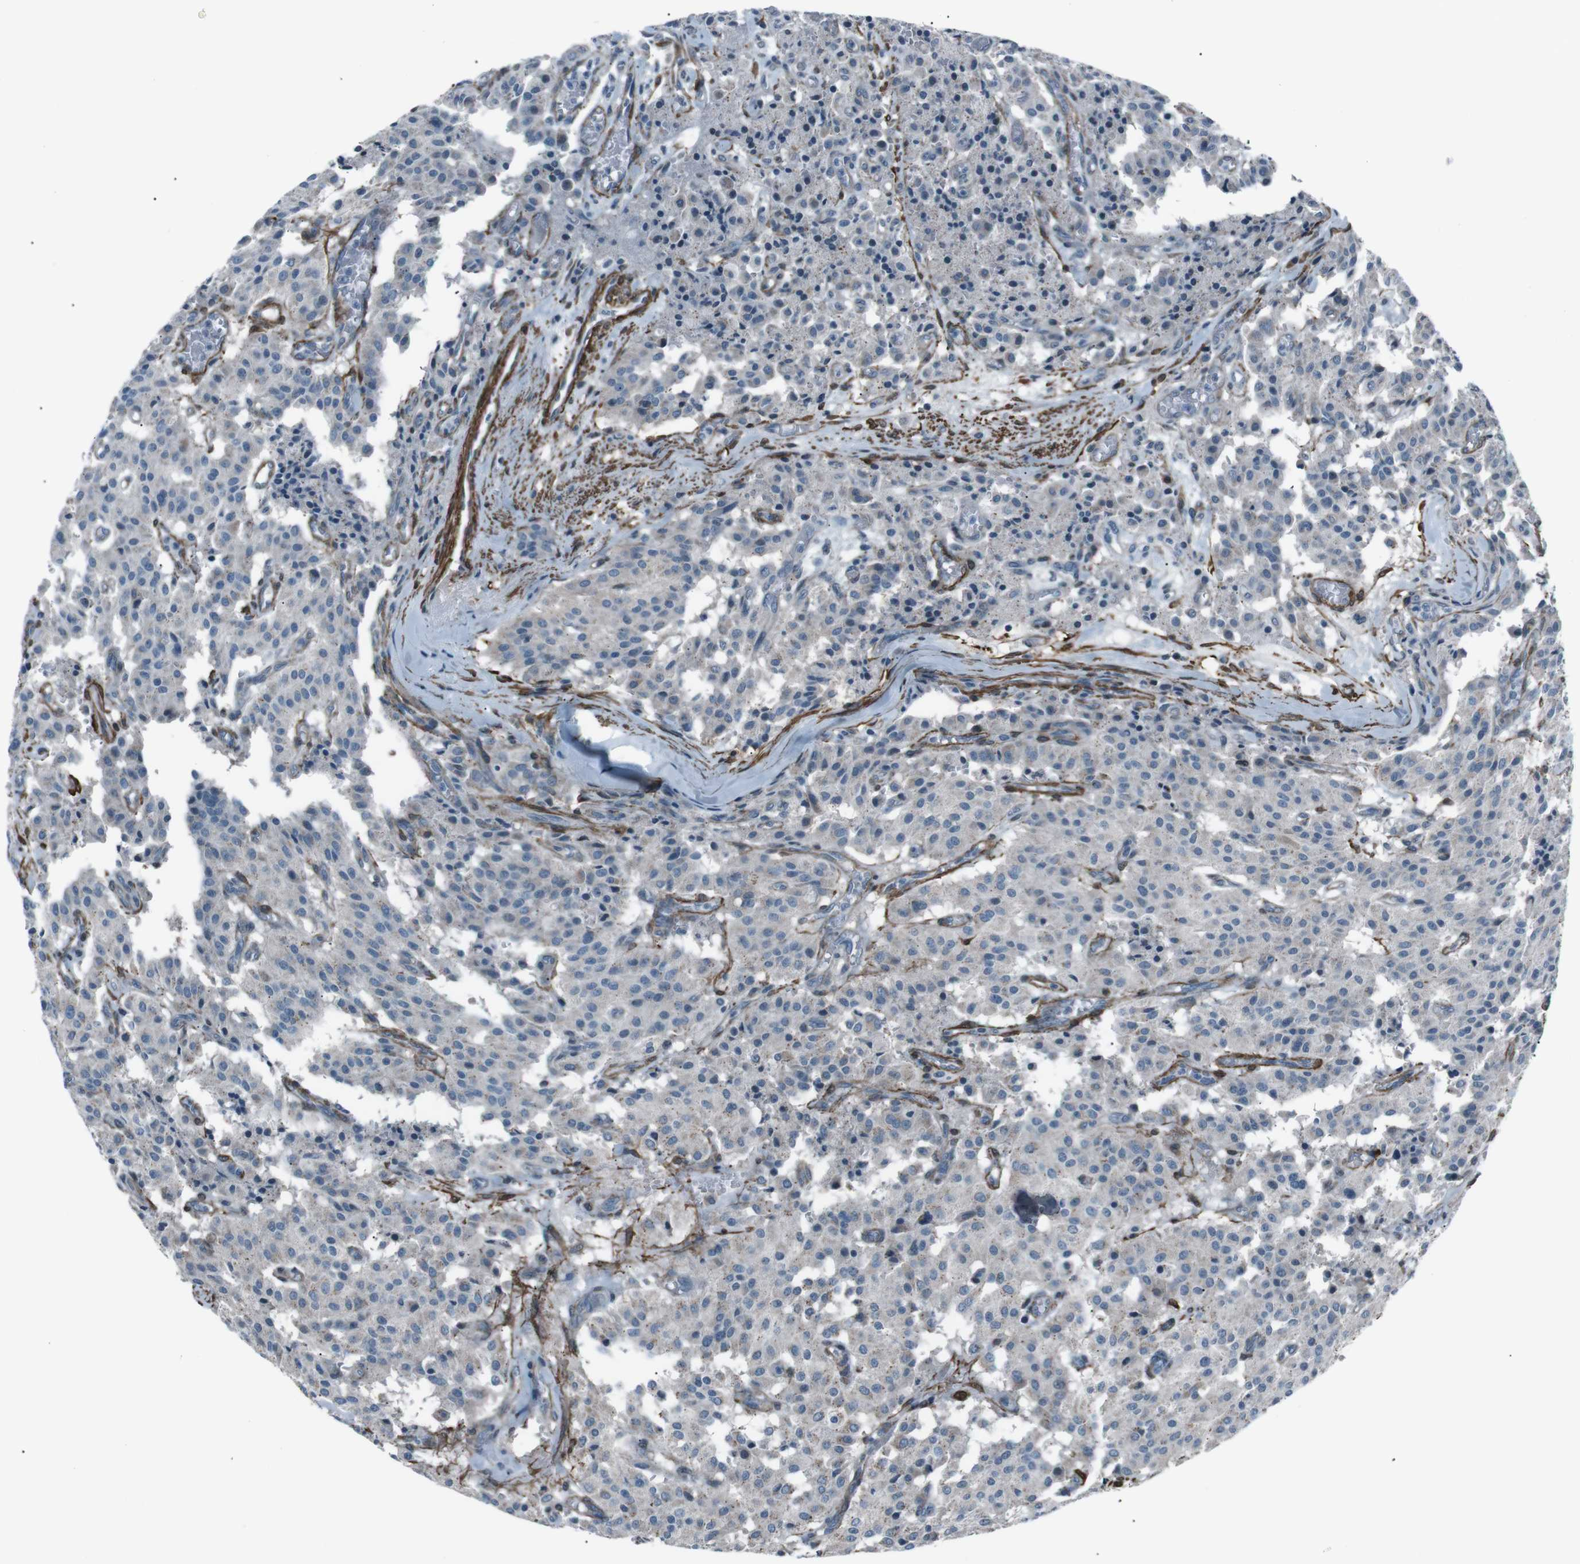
{"staining": {"intensity": "negative", "quantity": "none", "location": "none"}, "tissue": "carcinoid", "cell_type": "Tumor cells", "image_type": "cancer", "snomed": [{"axis": "morphology", "description": "Carcinoid, malignant, NOS"}, {"axis": "topography", "description": "Lung"}], "caption": "Human malignant carcinoid stained for a protein using immunohistochemistry shows no positivity in tumor cells.", "gene": "PDLIM5", "patient": {"sex": "male", "age": 30}}